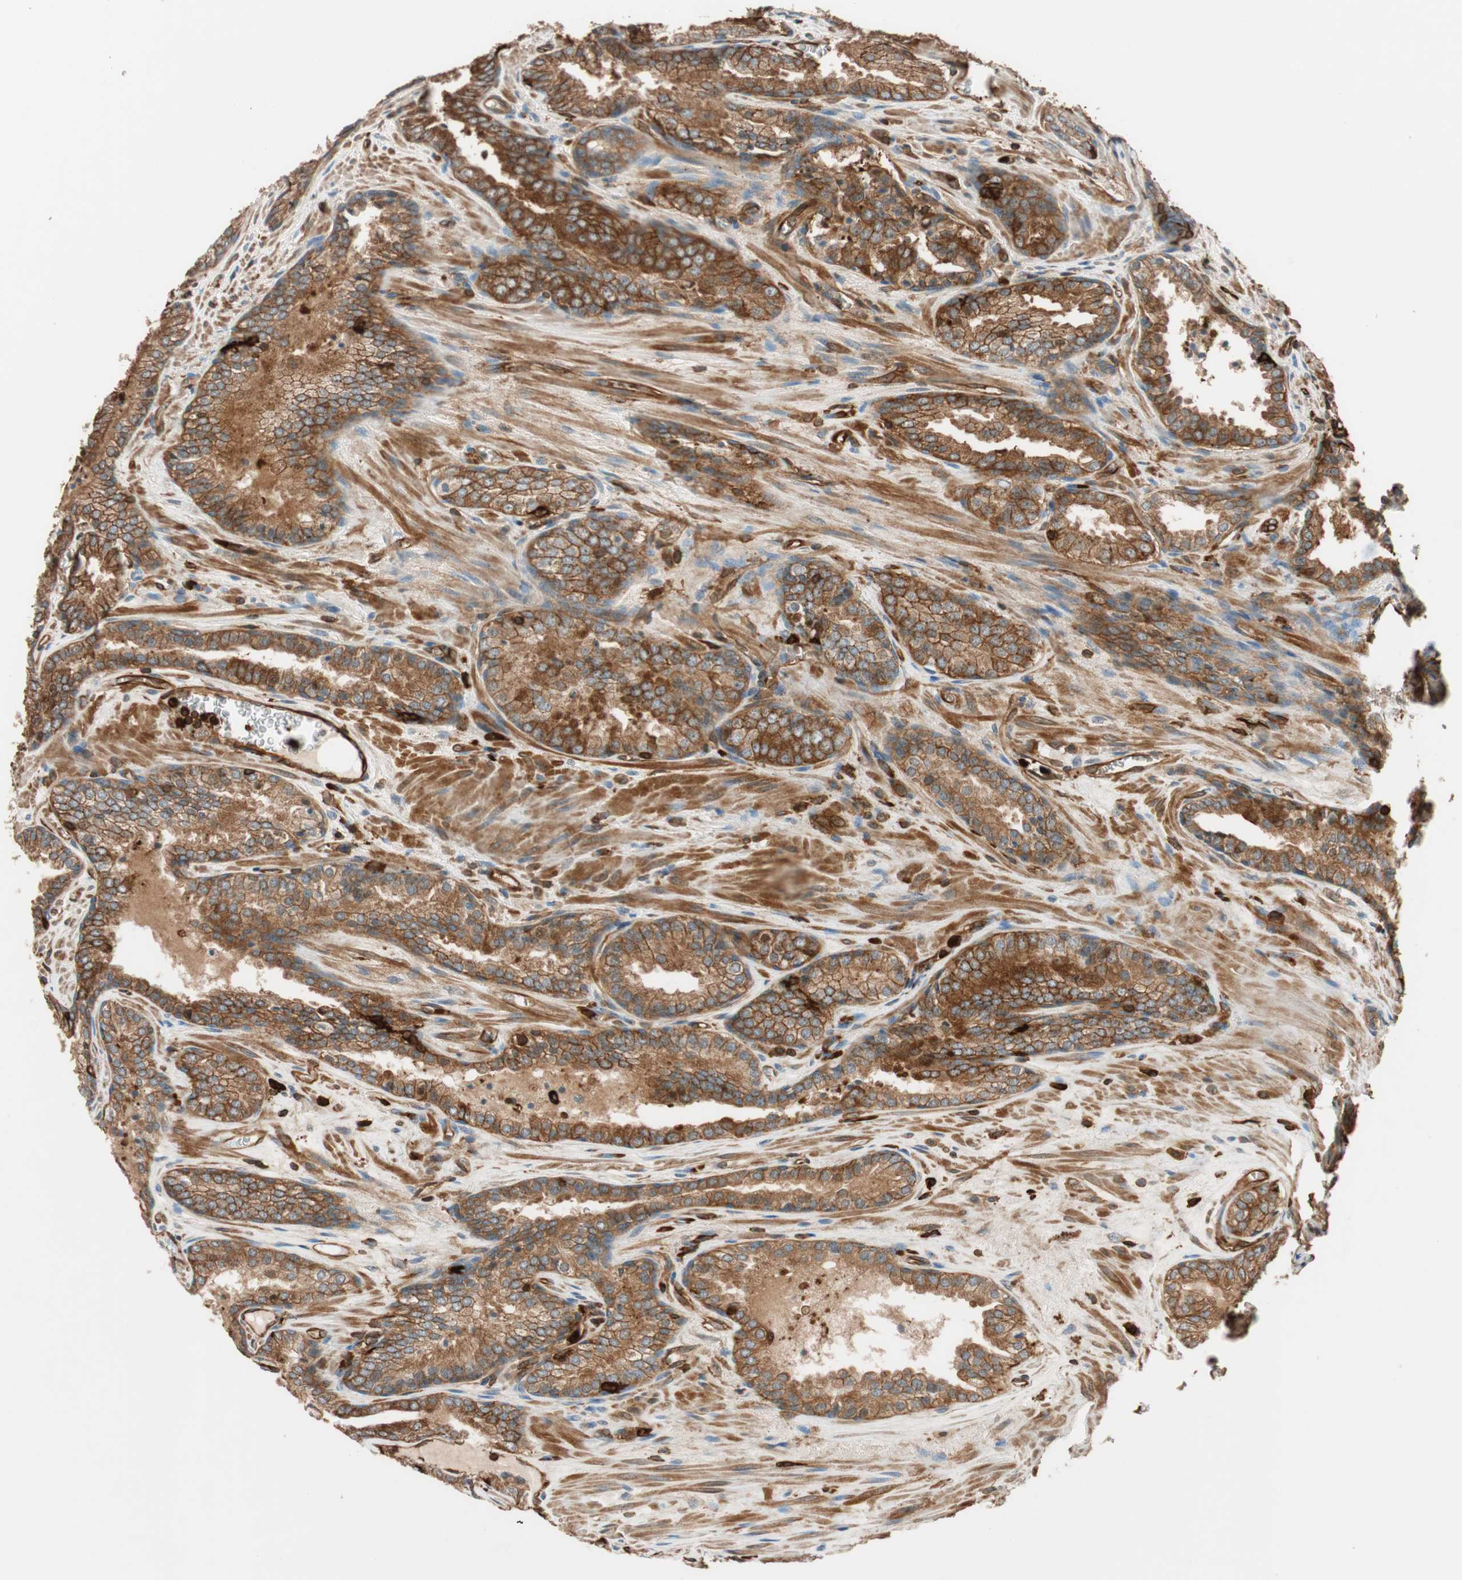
{"staining": {"intensity": "strong", "quantity": ">75%", "location": "cytoplasmic/membranous"}, "tissue": "prostate cancer", "cell_type": "Tumor cells", "image_type": "cancer", "snomed": [{"axis": "morphology", "description": "Adenocarcinoma, Low grade"}, {"axis": "topography", "description": "Prostate"}], "caption": "Immunohistochemical staining of prostate cancer (low-grade adenocarcinoma) displays strong cytoplasmic/membranous protein expression in about >75% of tumor cells.", "gene": "VASP", "patient": {"sex": "male", "age": 60}}